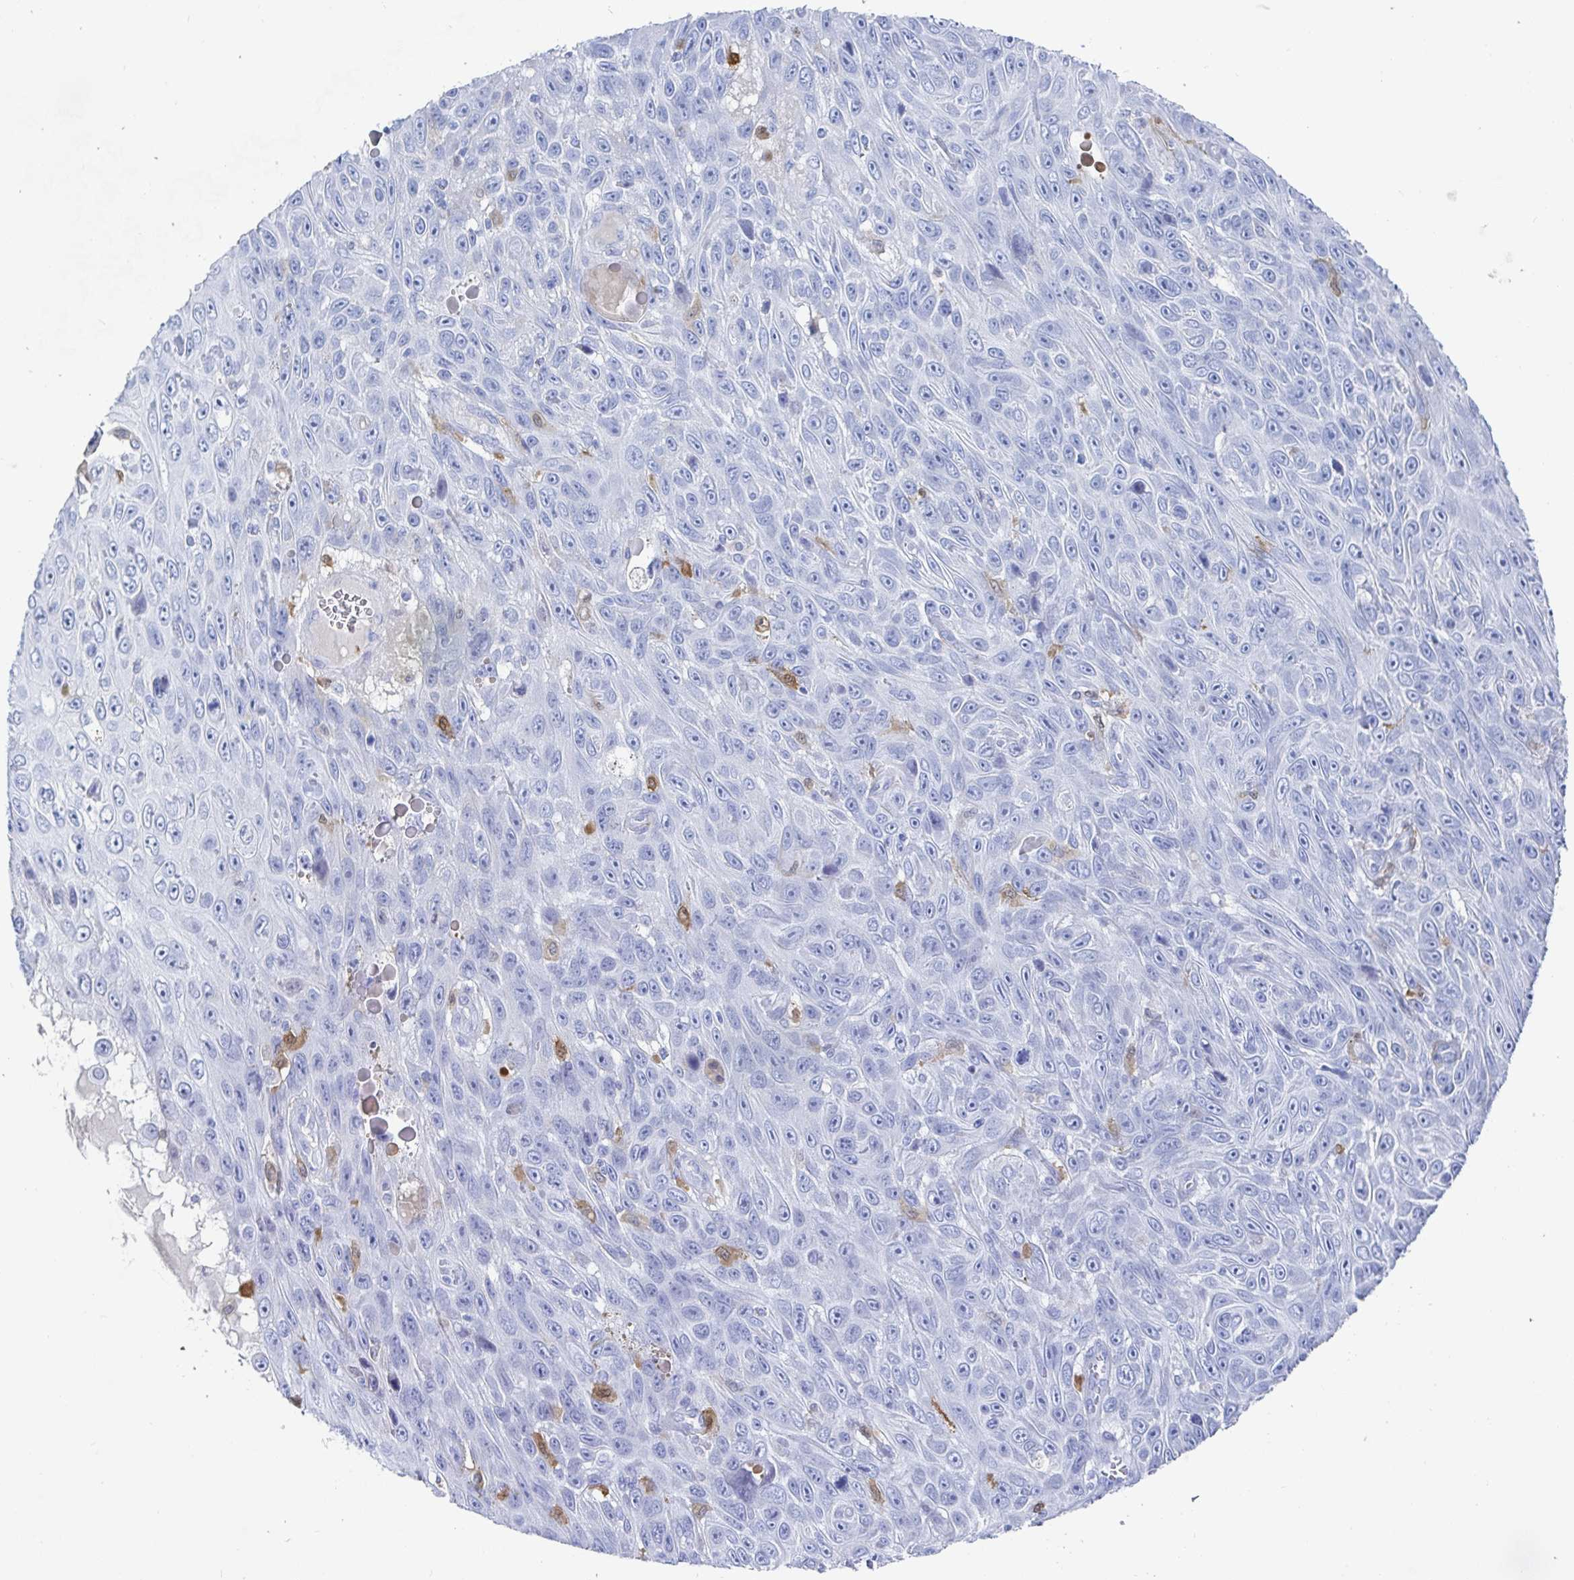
{"staining": {"intensity": "negative", "quantity": "none", "location": "none"}, "tissue": "skin cancer", "cell_type": "Tumor cells", "image_type": "cancer", "snomed": [{"axis": "morphology", "description": "Squamous cell carcinoma, NOS"}, {"axis": "topography", "description": "Skin"}], "caption": "Immunohistochemistry (IHC) histopathology image of human squamous cell carcinoma (skin) stained for a protein (brown), which exhibits no positivity in tumor cells.", "gene": "OR2A4", "patient": {"sex": "male", "age": 82}}